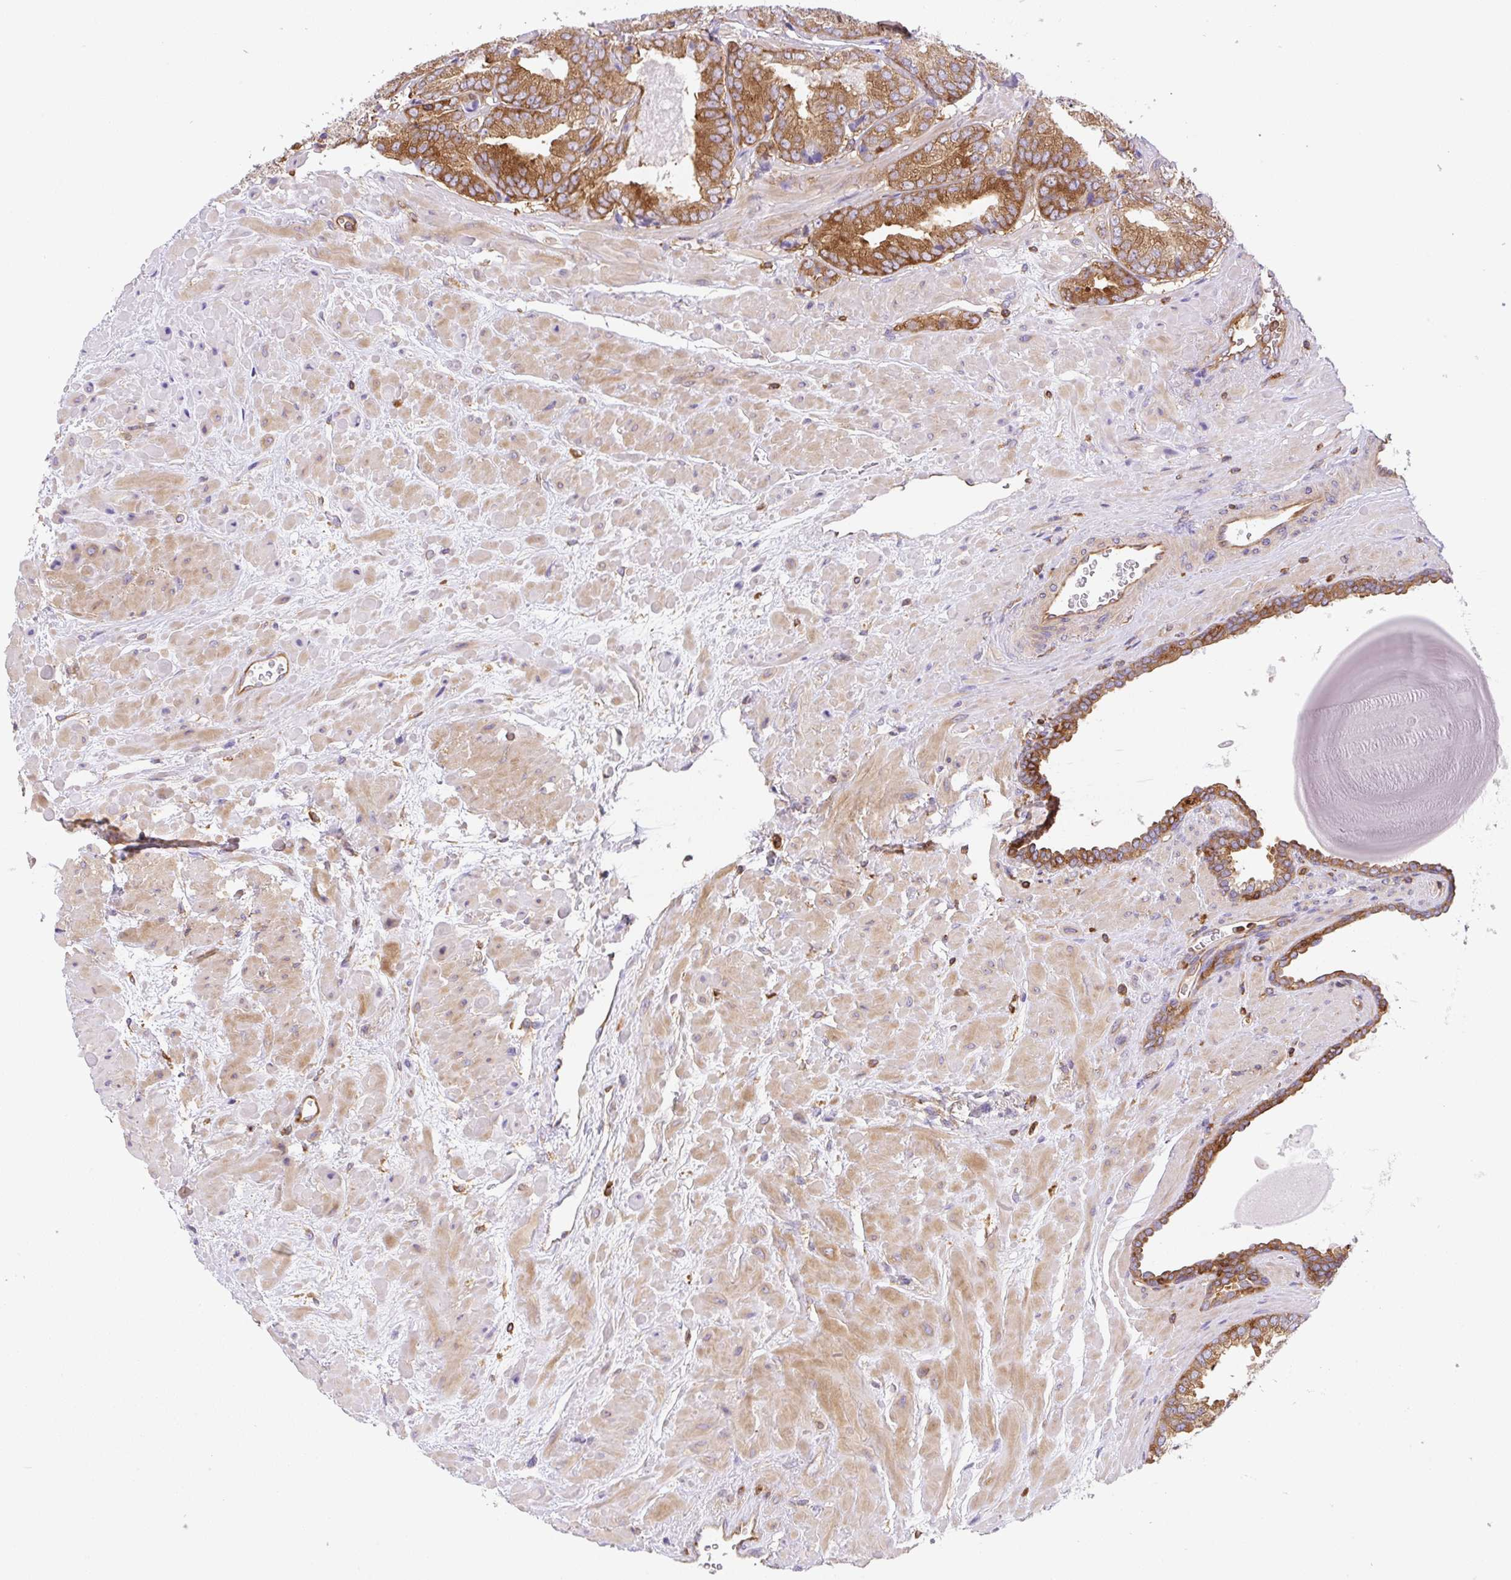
{"staining": {"intensity": "moderate", "quantity": ">75%", "location": "cytoplasmic/membranous"}, "tissue": "prostate cancer", "cell_type": "Tumor cells", "image_type": "cancer", "snomed": [{"axis": "morphology", "description": "Adenocarcinoma, High grade"}, {"axis": "topography", "description": "Prostate"}], "caption": "Protein staining of prostate high-grade adenocarcinoma tissue demonstrates moderate cytoplasmic/membranous positivity in approximately >75% of tumor cells.", "gene": "DNM2", "patient": {"sex": "male", "age": 68}}